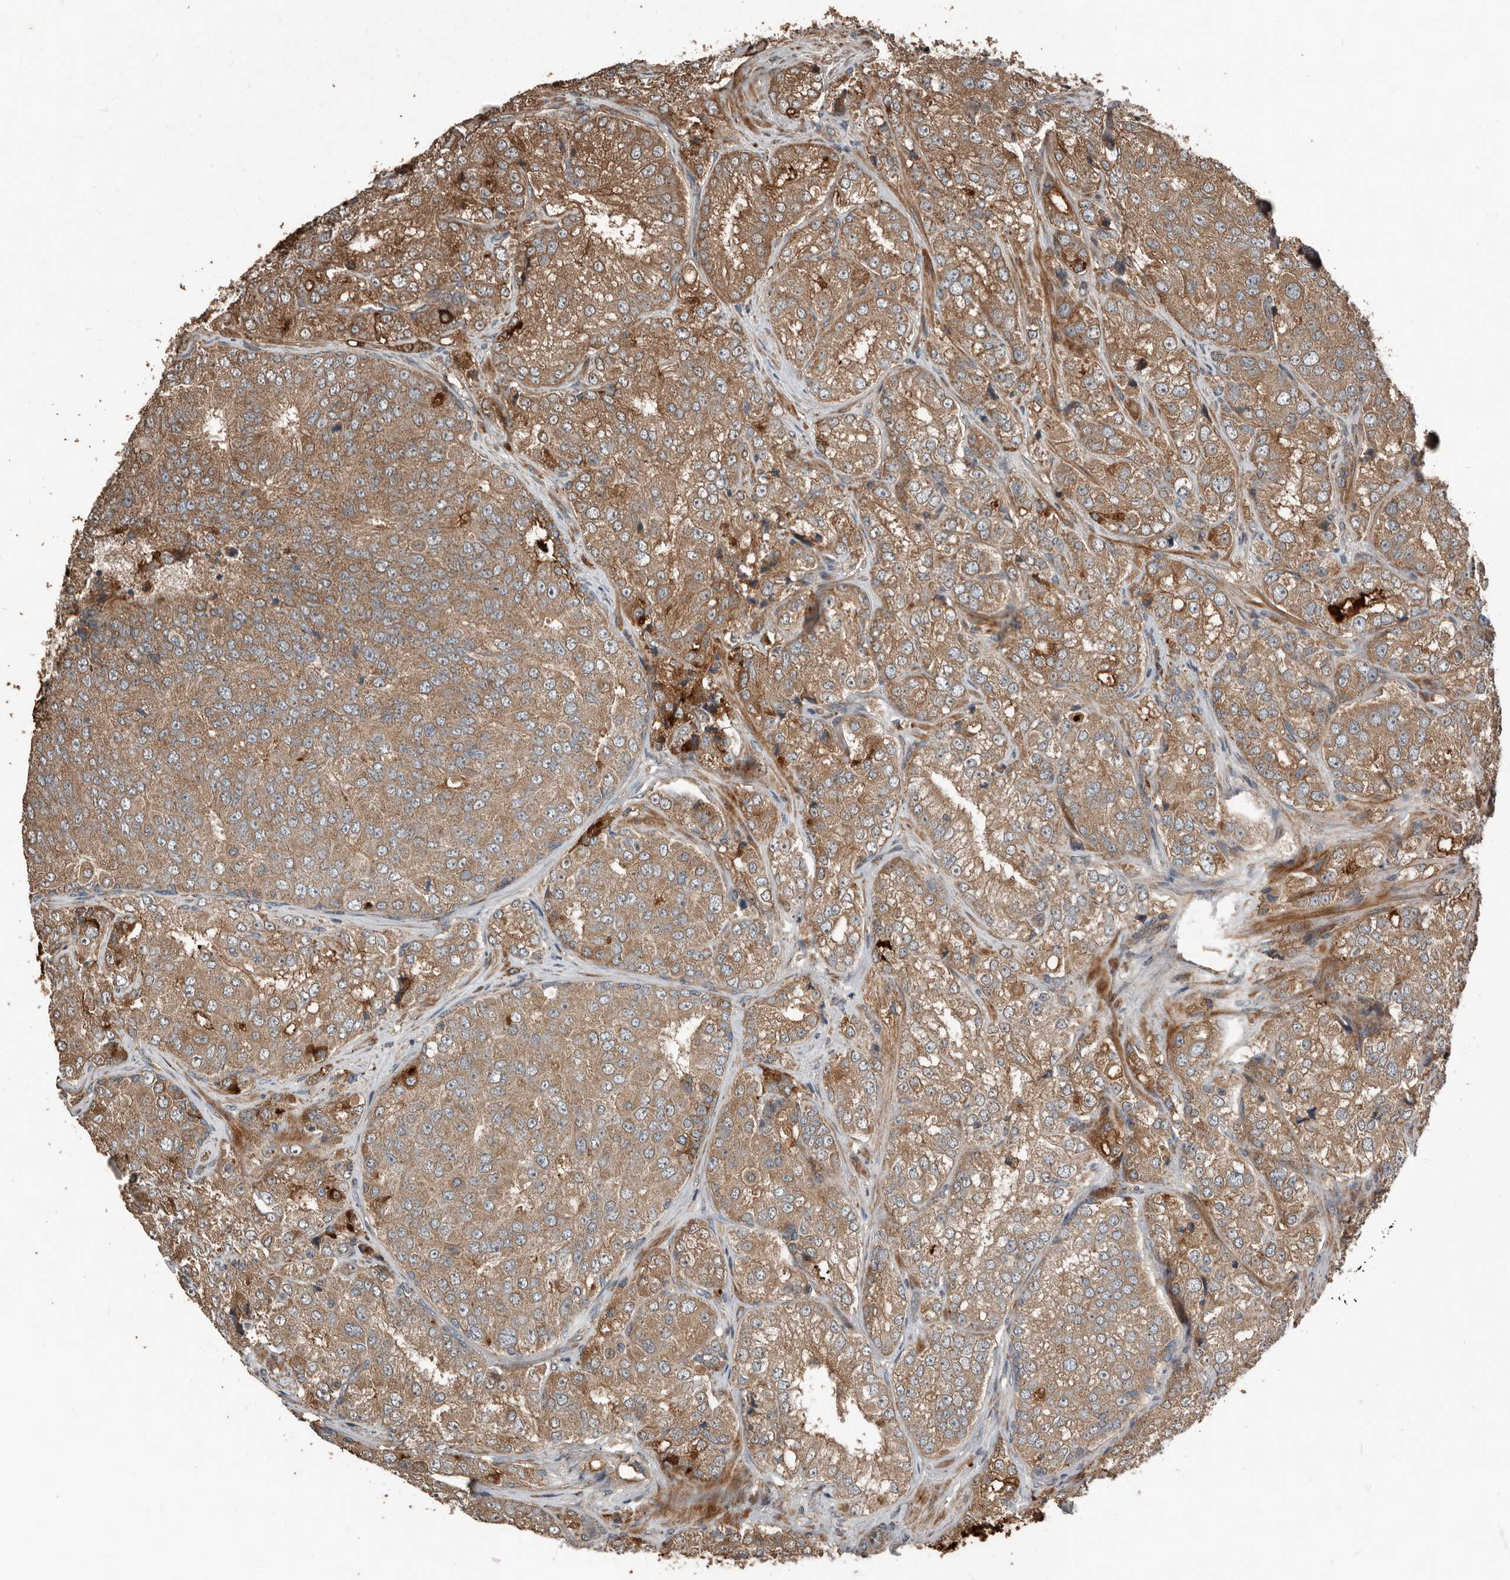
{"staining": {"intensity": "moderate", "quantity": ">75%", "location": "cytoplasmic/membranous"}, "tissue": "prostate cancer", "cell_type": "Tumor cells", "image_type": "cancer", "snomed": [{"axis": "morphology", "description": "Adenocarcinoma, High grade"}, {"axis": "topography", "description": "Prostate"}], "caption": "Tumor cells show medium levels of moderate cytoplasmic/membranous staining in approximately >75% of cells in adenocarcinoma (high-grade) (prostate).", "gene": "RNF207", "patient": {"sex": "male", "age": 58}}